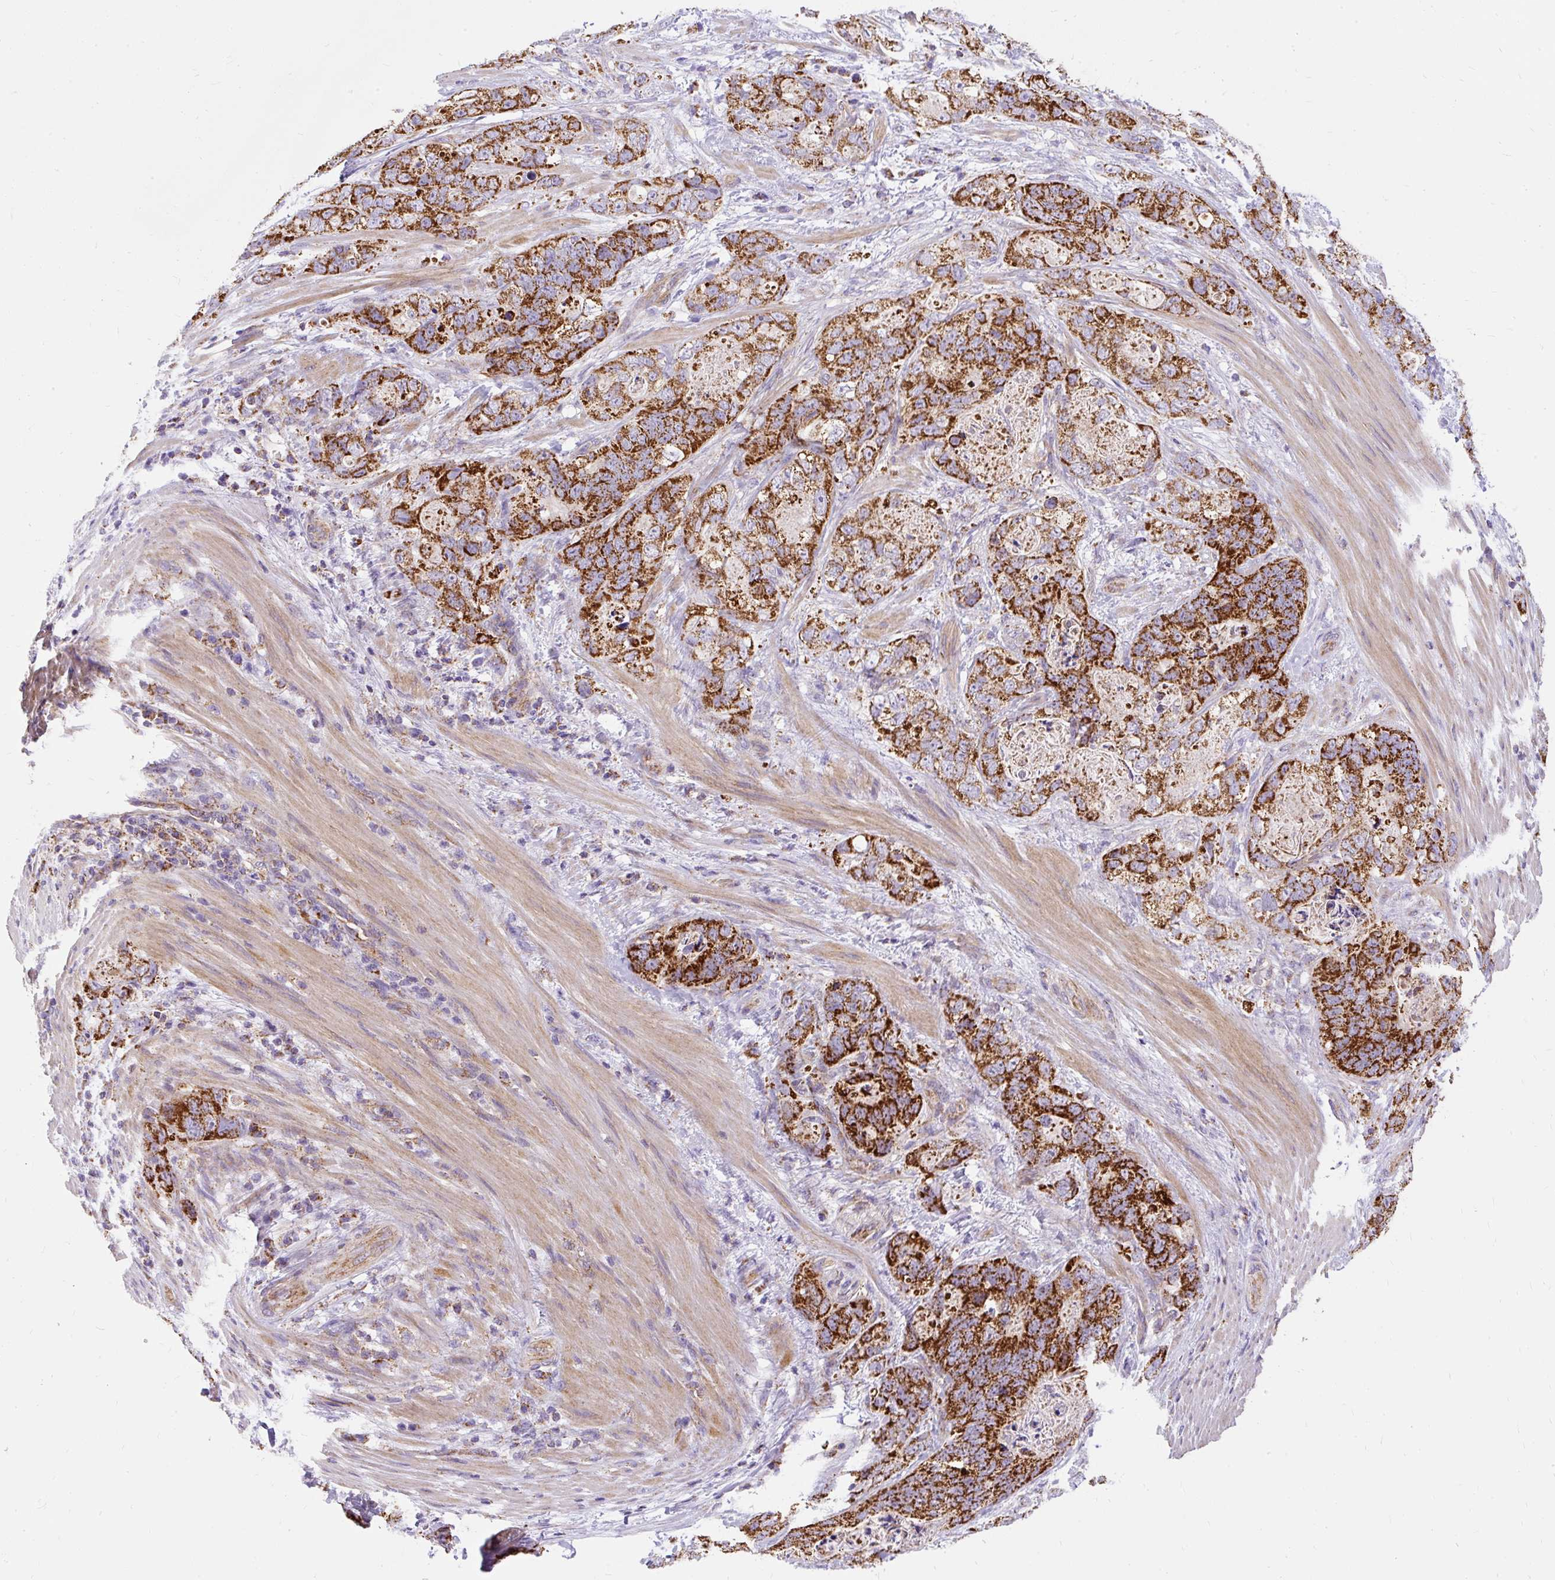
{"staining": {"intensity": "strong", "quantity": ">75%", "location": "cytoplasmic/membranous"}, "tissue": "stomach cancer", "cell_type": "Tumor cells", "image_type": "cancer", "snomed": [{"axis": "morphology", "description": "Normal tissue, NOS"}, {"axis": "morphology", "description": "Adenocarcinoma, NOS"}, {"axis": "topography", "description": "Stomach"}], "caption": "Stomach adenocarcinoma stained with a protein marker displays strong staining in tumor cells.", "gene": "CEP290", "patient": {"sex": "female", "age": 89}}